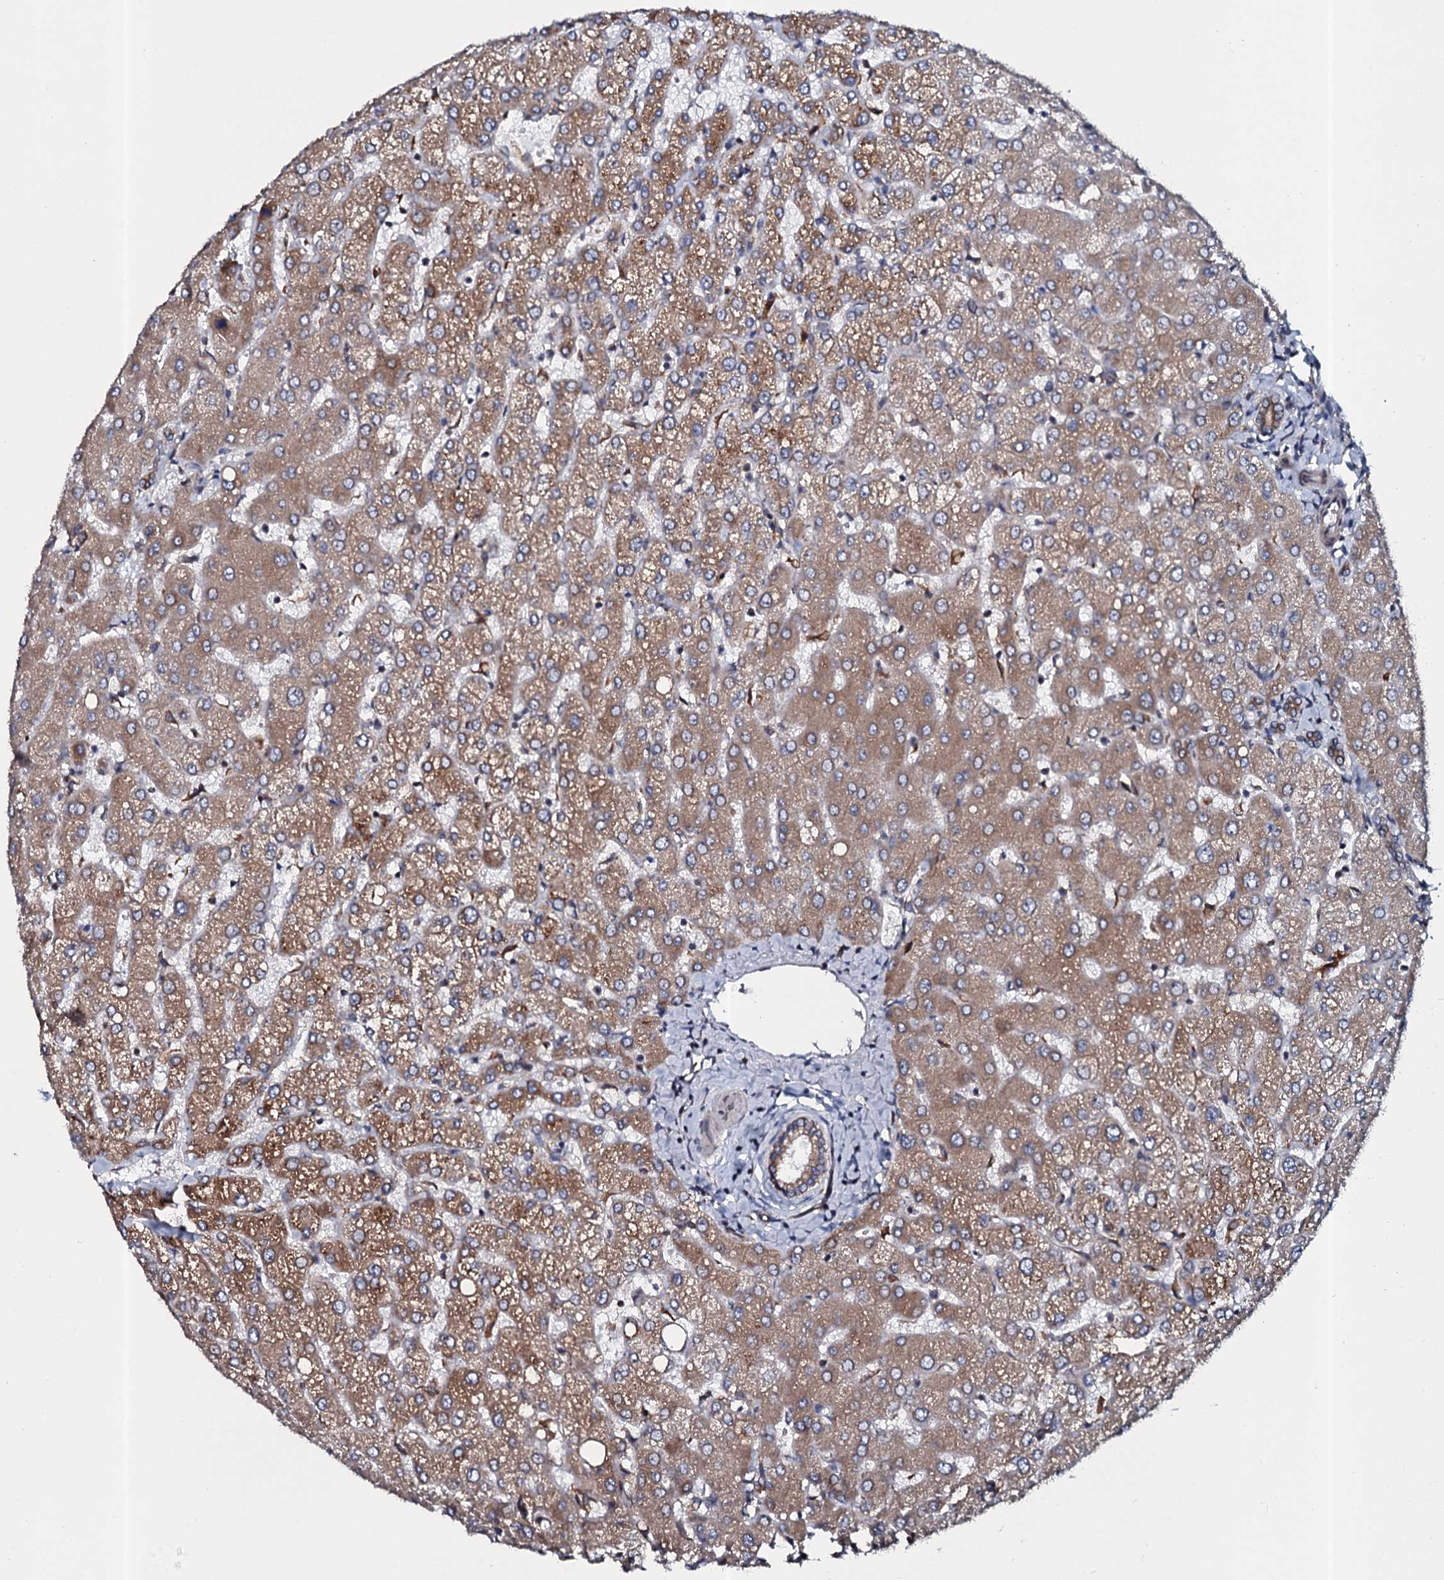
{"staining": {"intensity": "weak", "quantity": ">75%", "location": "cytoplasmic/membranous"}, "tissue": "liver", "cell_type": "Cholangiocytes", "image_type": "normal", "snomed": [{"axis": "morphology", "description": "Normal tissue, NOS"}, {"axis": "topography", "description": "Liver"}], "caption": "Unremarkable liver shows weak cytoplasmic/membranous positivity in about >75% of cholangiocytes, visualized by immunohistochemistry. (brown staining indicates protein expression, while blue staining denotes nuclei).", "gene": "TMEM151A", "patient": {"sex": "female", "age": 54}}